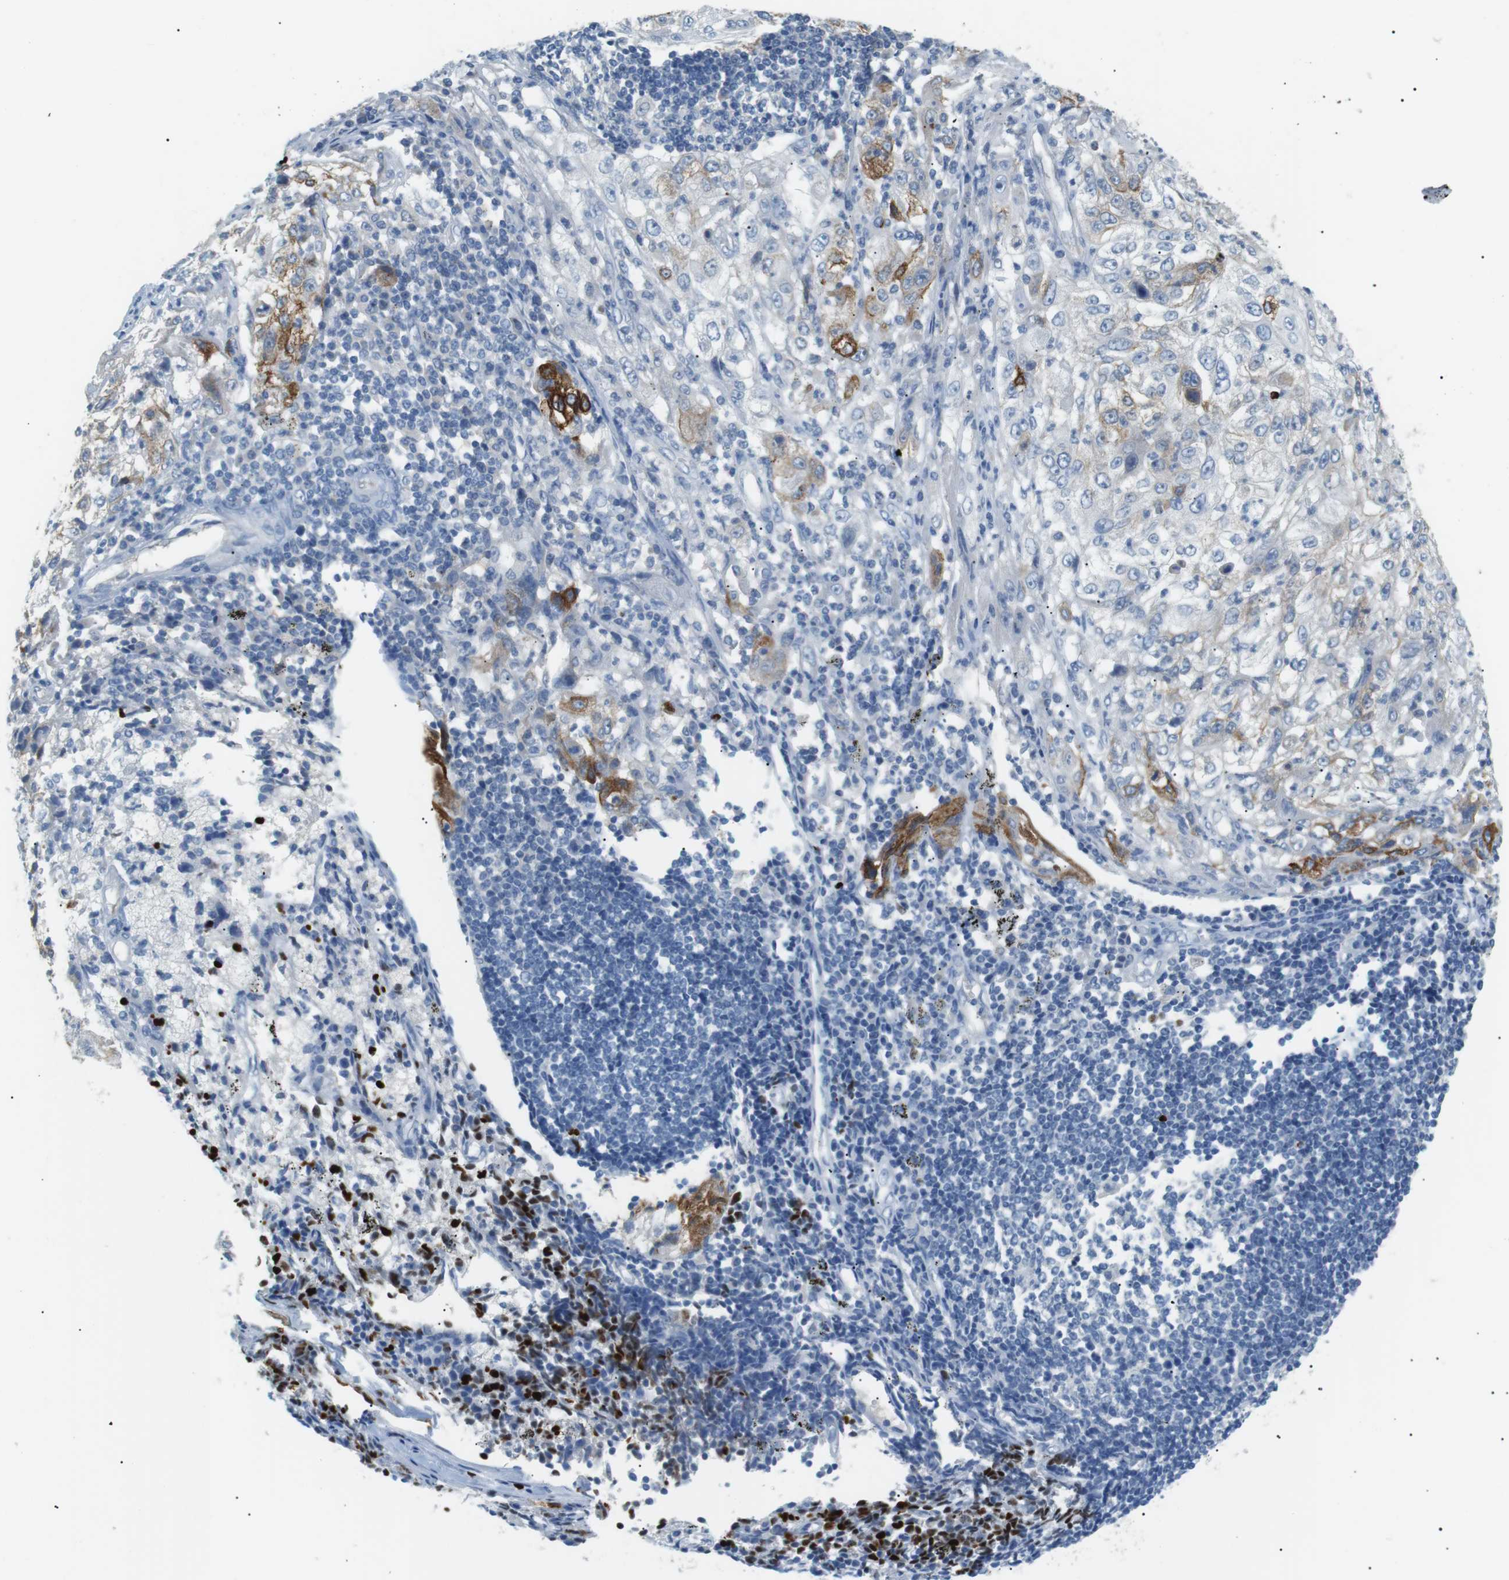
{"staining": {"intensity": "moderate", "quantity": "<25%", "location": "cytoplasmic/membranous"}, "tissue": "lung cancer", "cell_type": "Tumor cells", "image_type": "cancer", "snomed": [{"axis": "morphology", "description": "Inflammation, NOS"}, {"axis": "morphology", "description": "Squamous cell carcinoma, NOS"}, {"axis": "topography", "description": "Lymph node"}, {"axis": "topography", "description": "Soft tissue"}, {"axis": "topography", "description": "Lung"}], "caption": "An immunohistochemistry photomicrograph of tumor tissue is shown. Protein staining in brown shows moderate cytoplasmic/membranous positivity in lung squamous cell carcinoma within tumor cells.", "gene": "CDH26", "patient": {"sex": "male", "age": 66}}